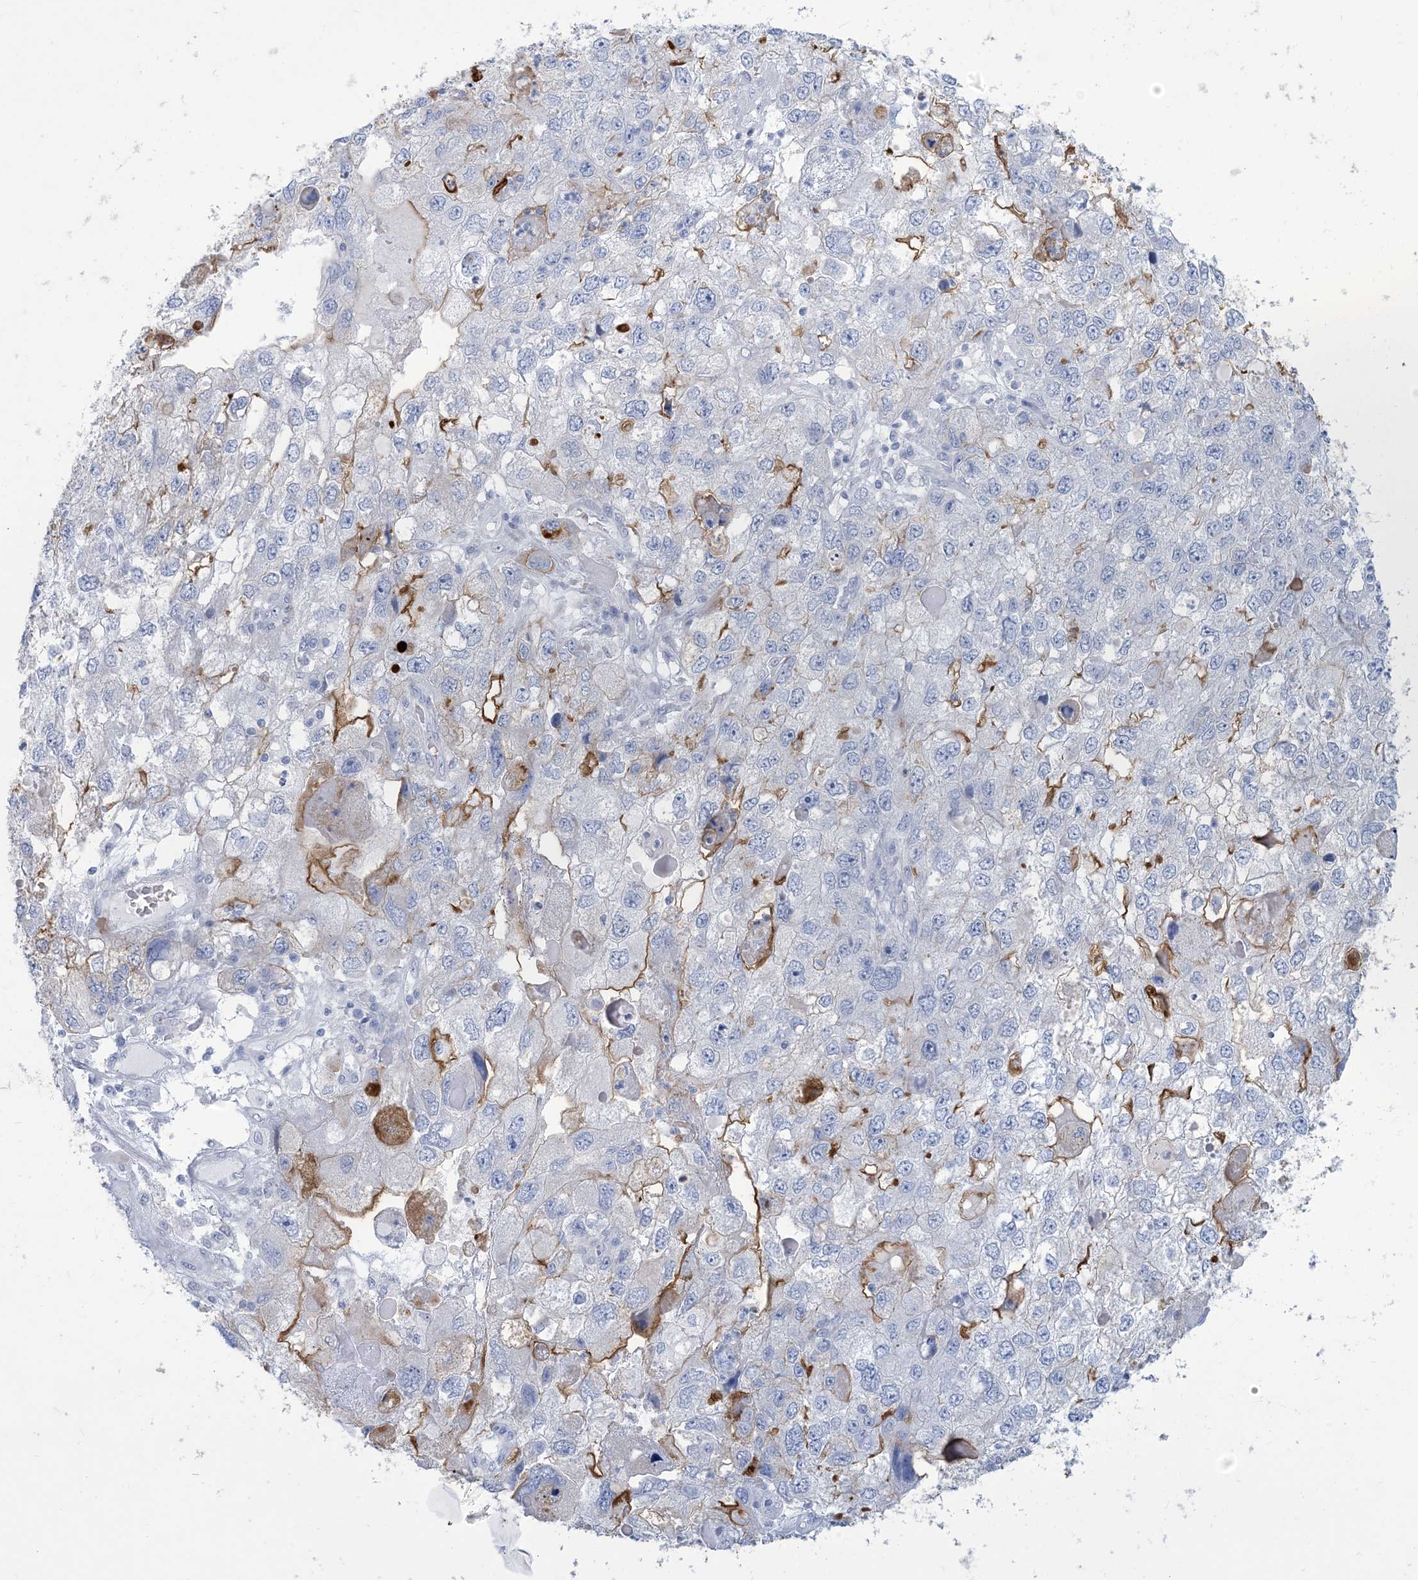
{"staining": {"intensity": "moderate", "quantity": "<25%", "location": "cytoplasmic/membranous"}, "tissue": "endometrial cancer", "cell_type": "Tumor cells", "image_type": "cancer", "snomed": [{"axis": "morphology", "description": "Adenocarcinoma, NOS"}, {"axis": "topography", "description": "Endometrium"}], "caption": "DAB (3,3'-diaminobenzidine) immunohistochemical staining of human adenocarcinoma (endometrial) demonstrates moderate cytoplasmic/membranous protein expression in approximately <25% of tumor cells.", "gene": "MOXD1", "patient": {"sex": "female", "age": 49}}